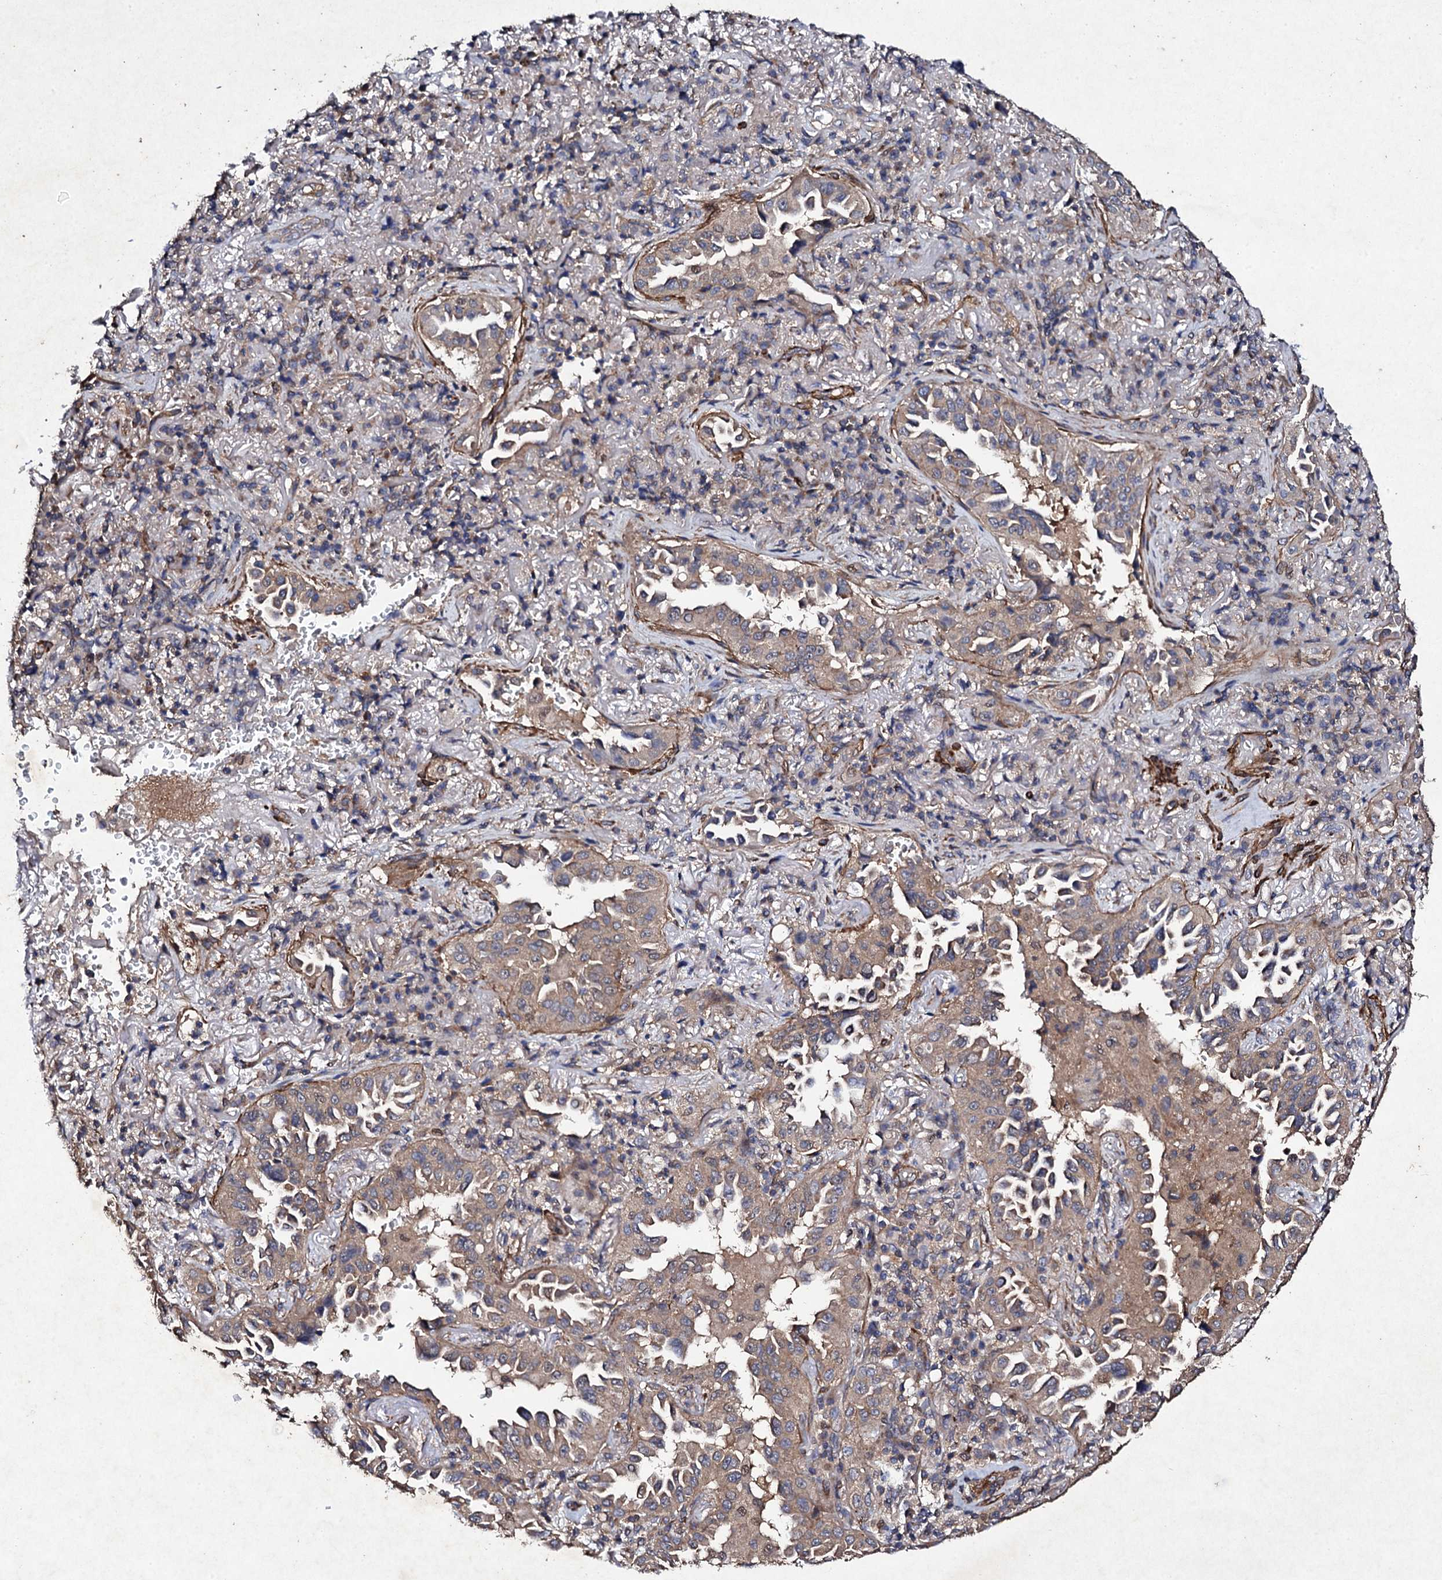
{"staining": {"intensity": "weak", "quantity": ">75%", "location": "cytoplasmic/membranous"}, "tissue": "lung cancer", "cell_type": "Tumor cells", "image_type": "cancer", "snomed": [{"axis": "morphology", "description": "Adenocarcinoma, NOS"}, {"axis": "topography", "description": "Lung"}], "caption": "Lung adenocarcinoma stained with a protein marker shows weak staining in tumor cells.", "gene": "MOCOS", "patient": {"sex": "female", "age": 69}}